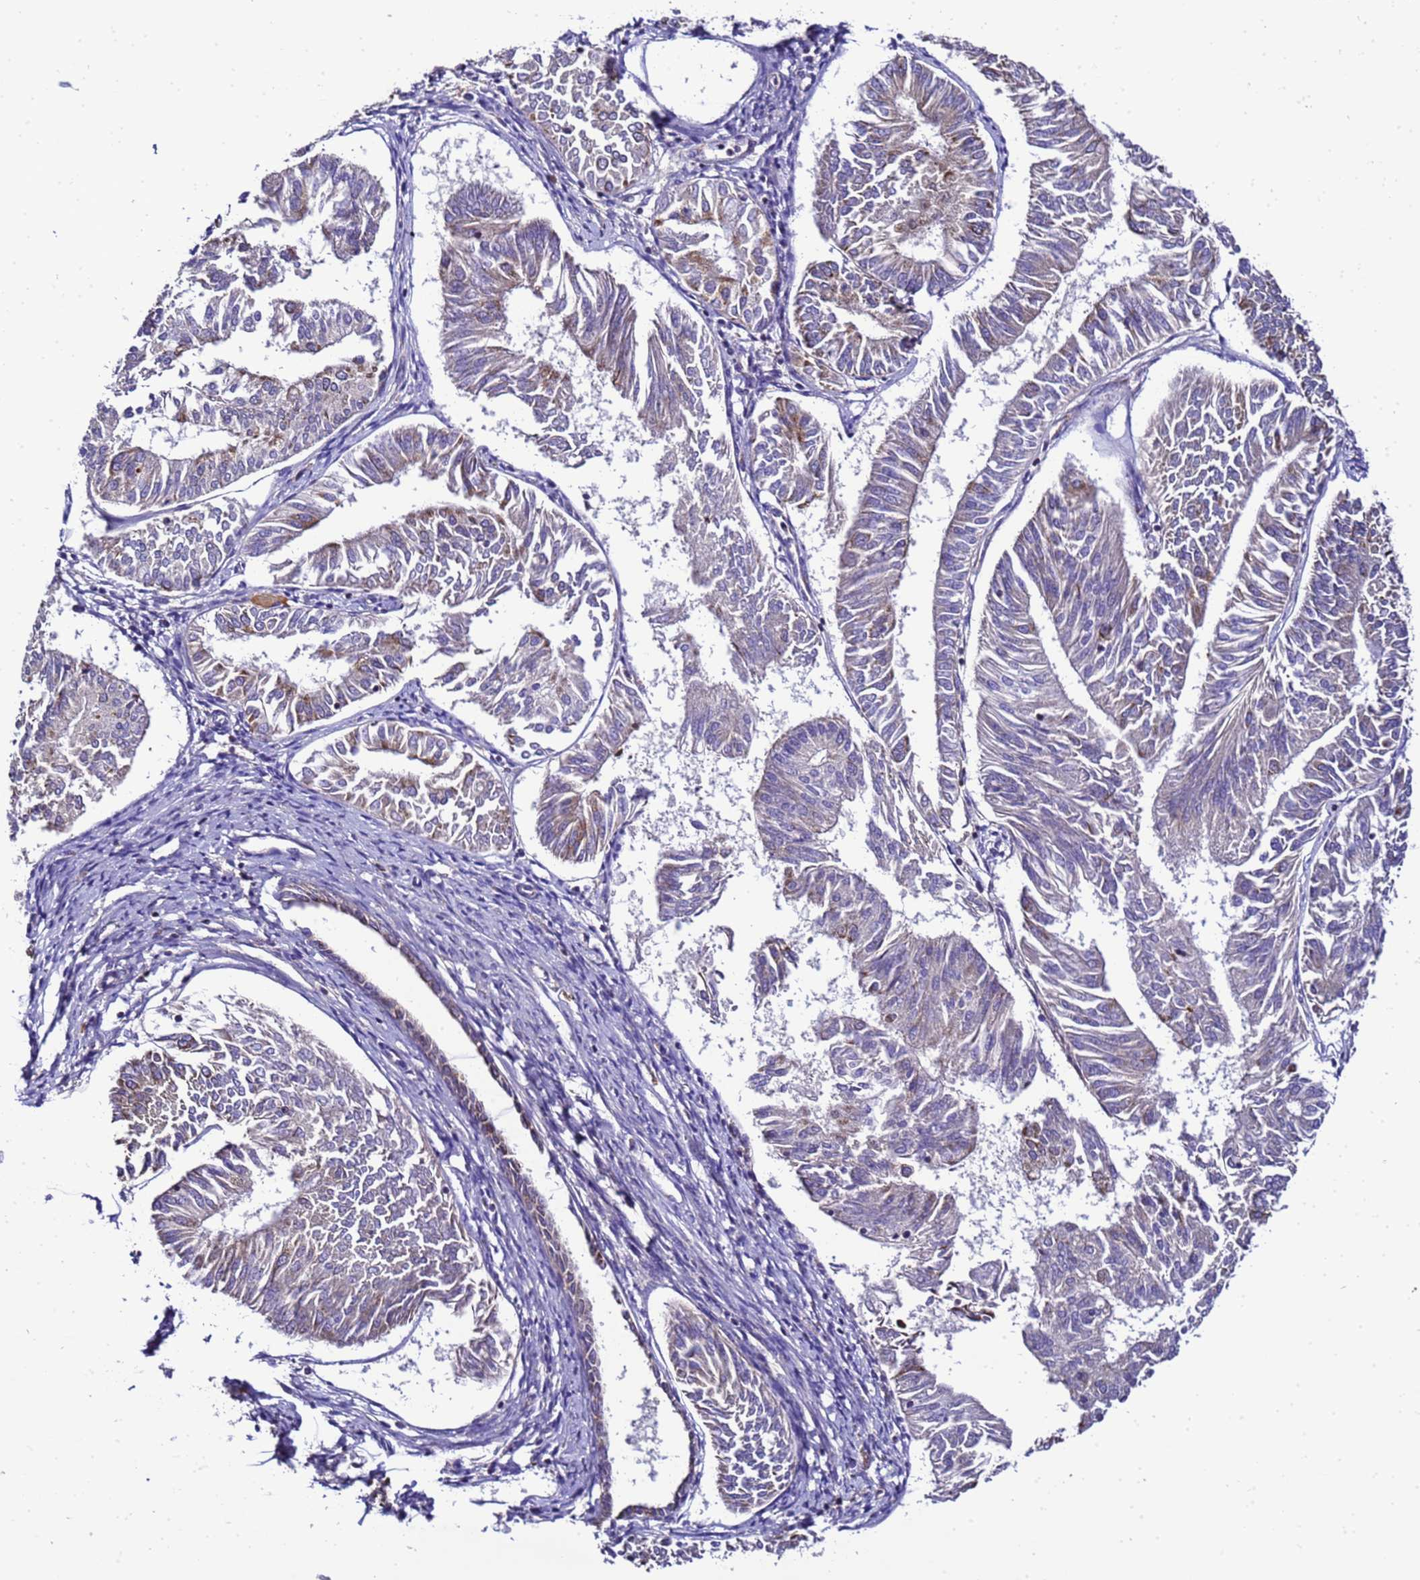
{"staining": {"intensity": "weak", "quantity": "<25%", "location": "cytoplasmic/membranous"}, "tissue": "endometrial cancer", "cell_type": "Tumor cells", "image_type": "cancer", "snomed": [{"axis": "morphology", "description": "Adenocarcinoma, NOS"}, {"axis": "topography", "description": "Endometrium"}], "caption": "This is an immunohistochemistry (IHC) image of human endometrial adenocarcinoma. There is no staining in tumor cells.", "gene": "HIGD2A", "patient": {"sex": "female", "age": 58}}